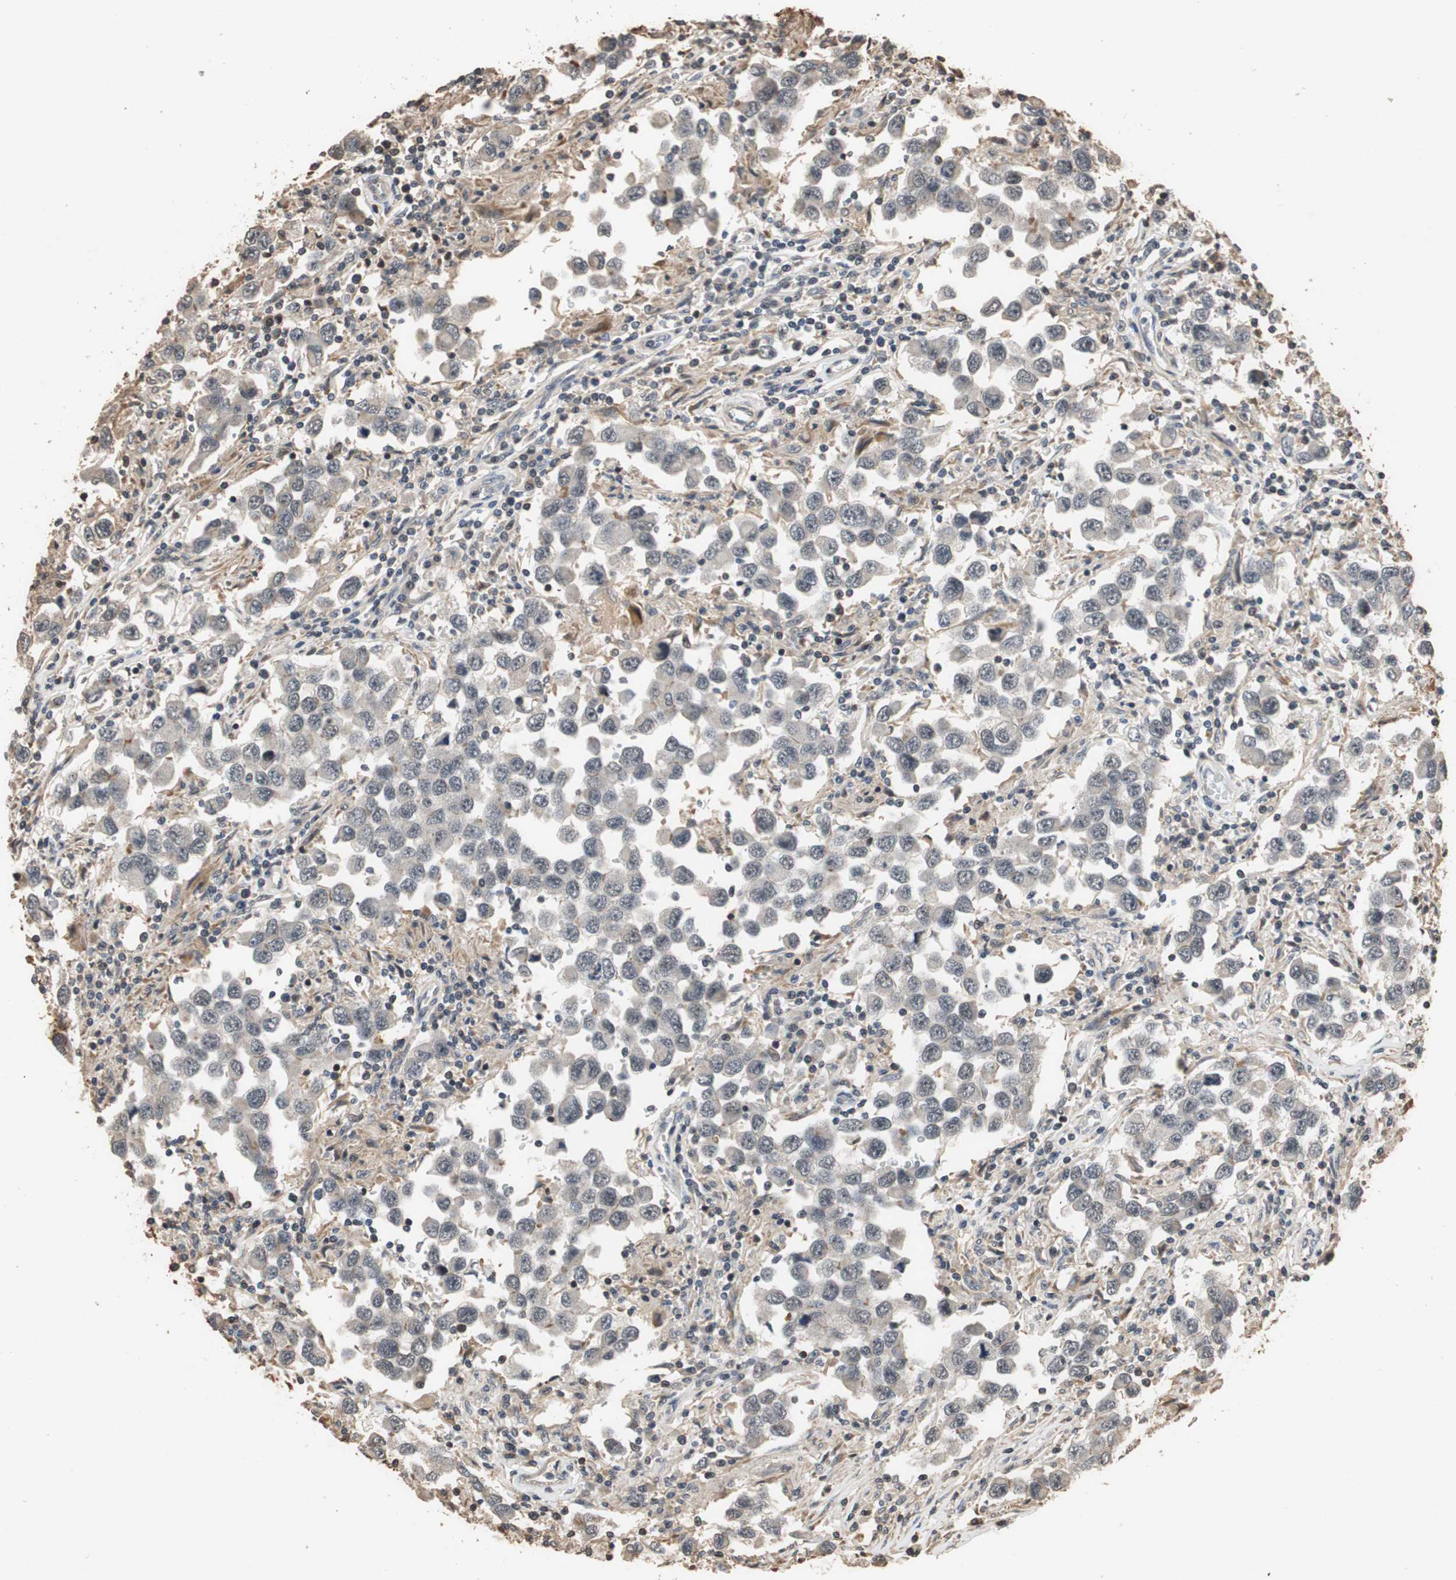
{"staining": {"intensity": "weak", "quantity": ">75%", "location": "cytoplasmic/membranous"}, "tissue": "testis cancer", "cell_type": "Tumor cells", "image_type": "cancer", "snomed": [{"axis": "morphology", "description": "Carcinoma, Embryonal, NOS"}, {"axis": "topography", "description": "Testis"}], "caption": "Tumor cells demonstrate low levels of weak cytoplasmic/membranous expression in approximately >75% of cells in testis cancer (embryonal carcinoma).", "gene": "CDC5L", "patient": {"sex": "male", "age": 21}}